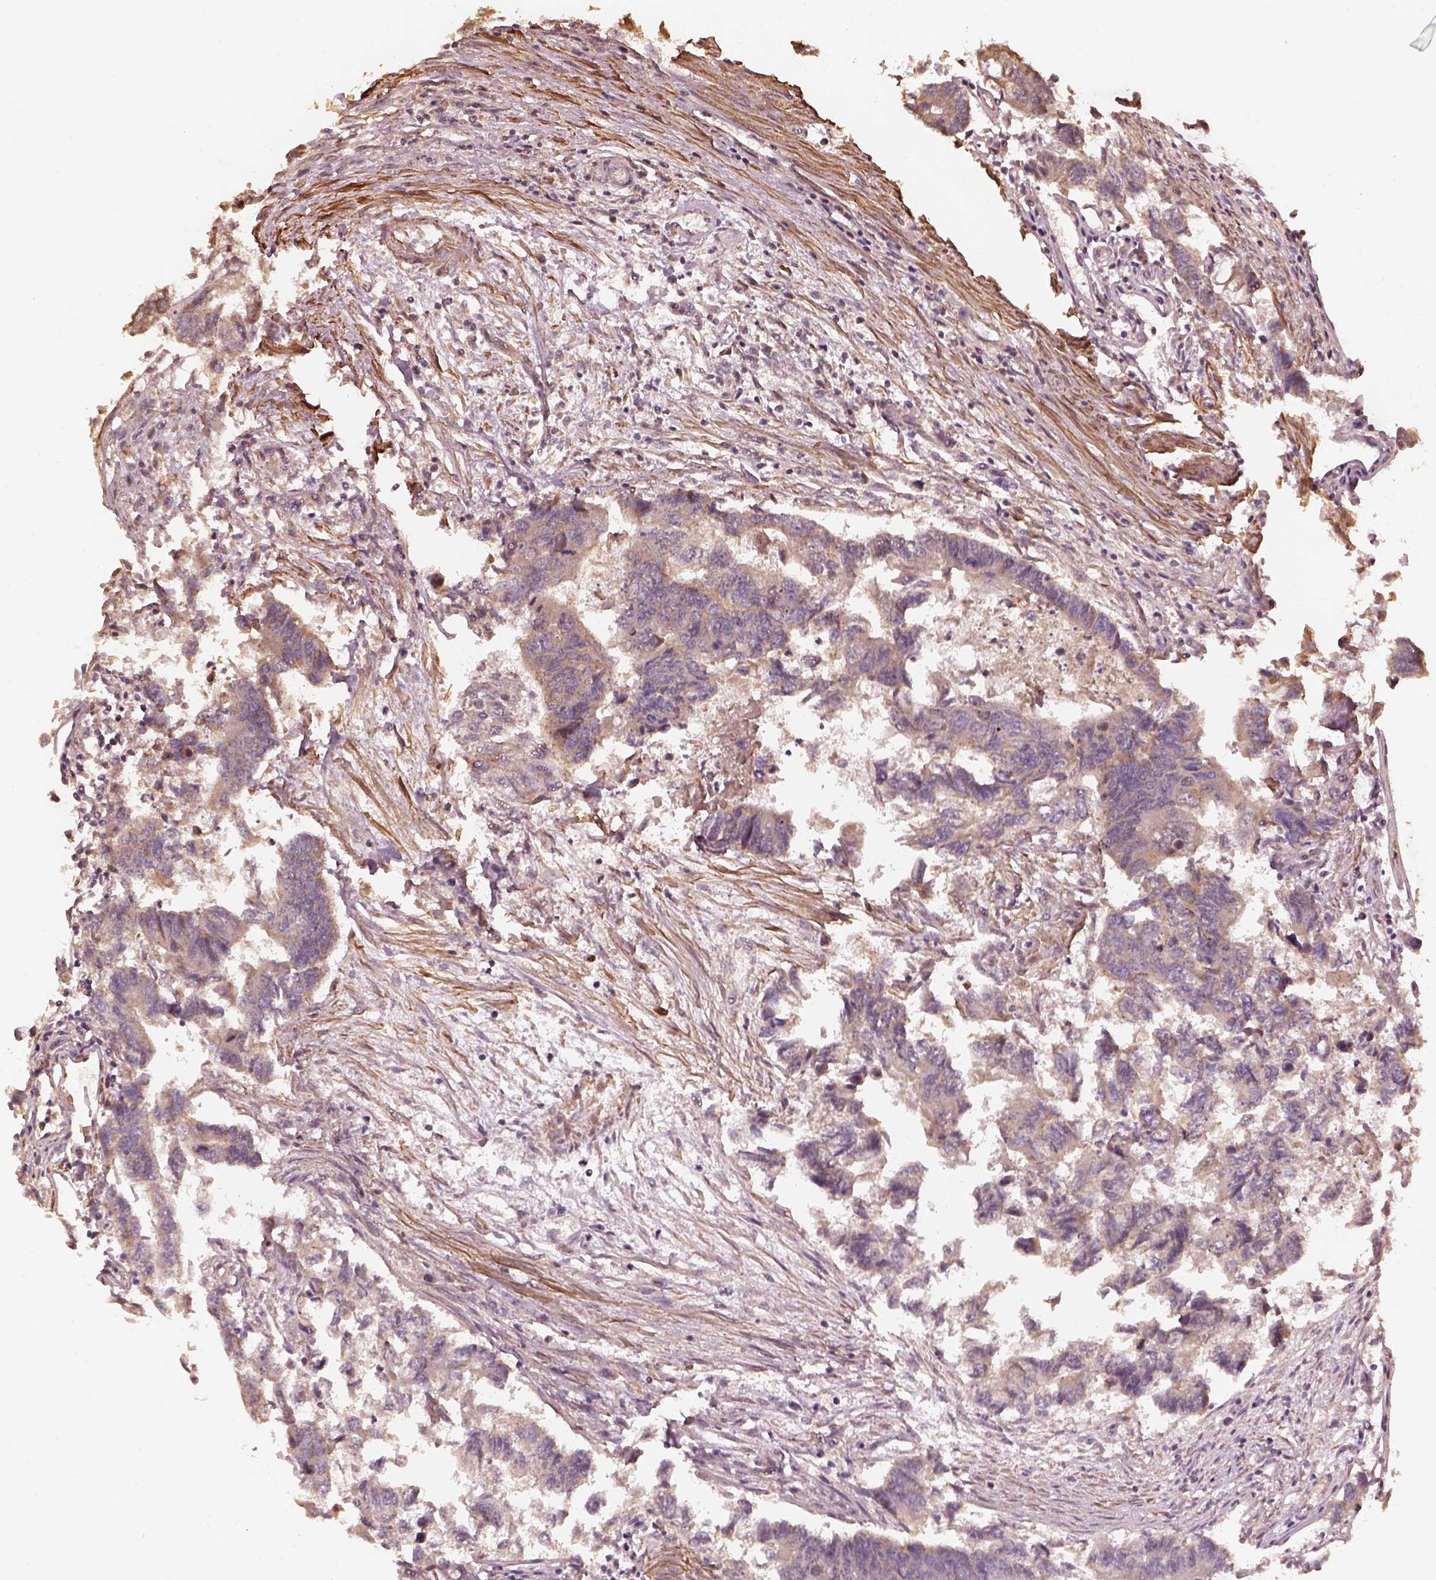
{"staining": {"intensity": "moderate", "quantity": "<25%", "location": "cytoplasmic/membranous"}, "tissue": "colorectal cancer", "cell_type": "Tumor cells", "image_type": "cancer", "snomed": [{"axis": "morphology", "description": "Adenocarcinoma, NOS"}, {"axis": "topography", "description": "Colon"}], "caption": "About <25% of tumor cells in human colorectal cancer display moderate cytoplasmic/membranous protein positivity as visualized by brown immunohistochemical staining.", "gene": "METTL4", "patient": {"sex": "female", "age": 65}}